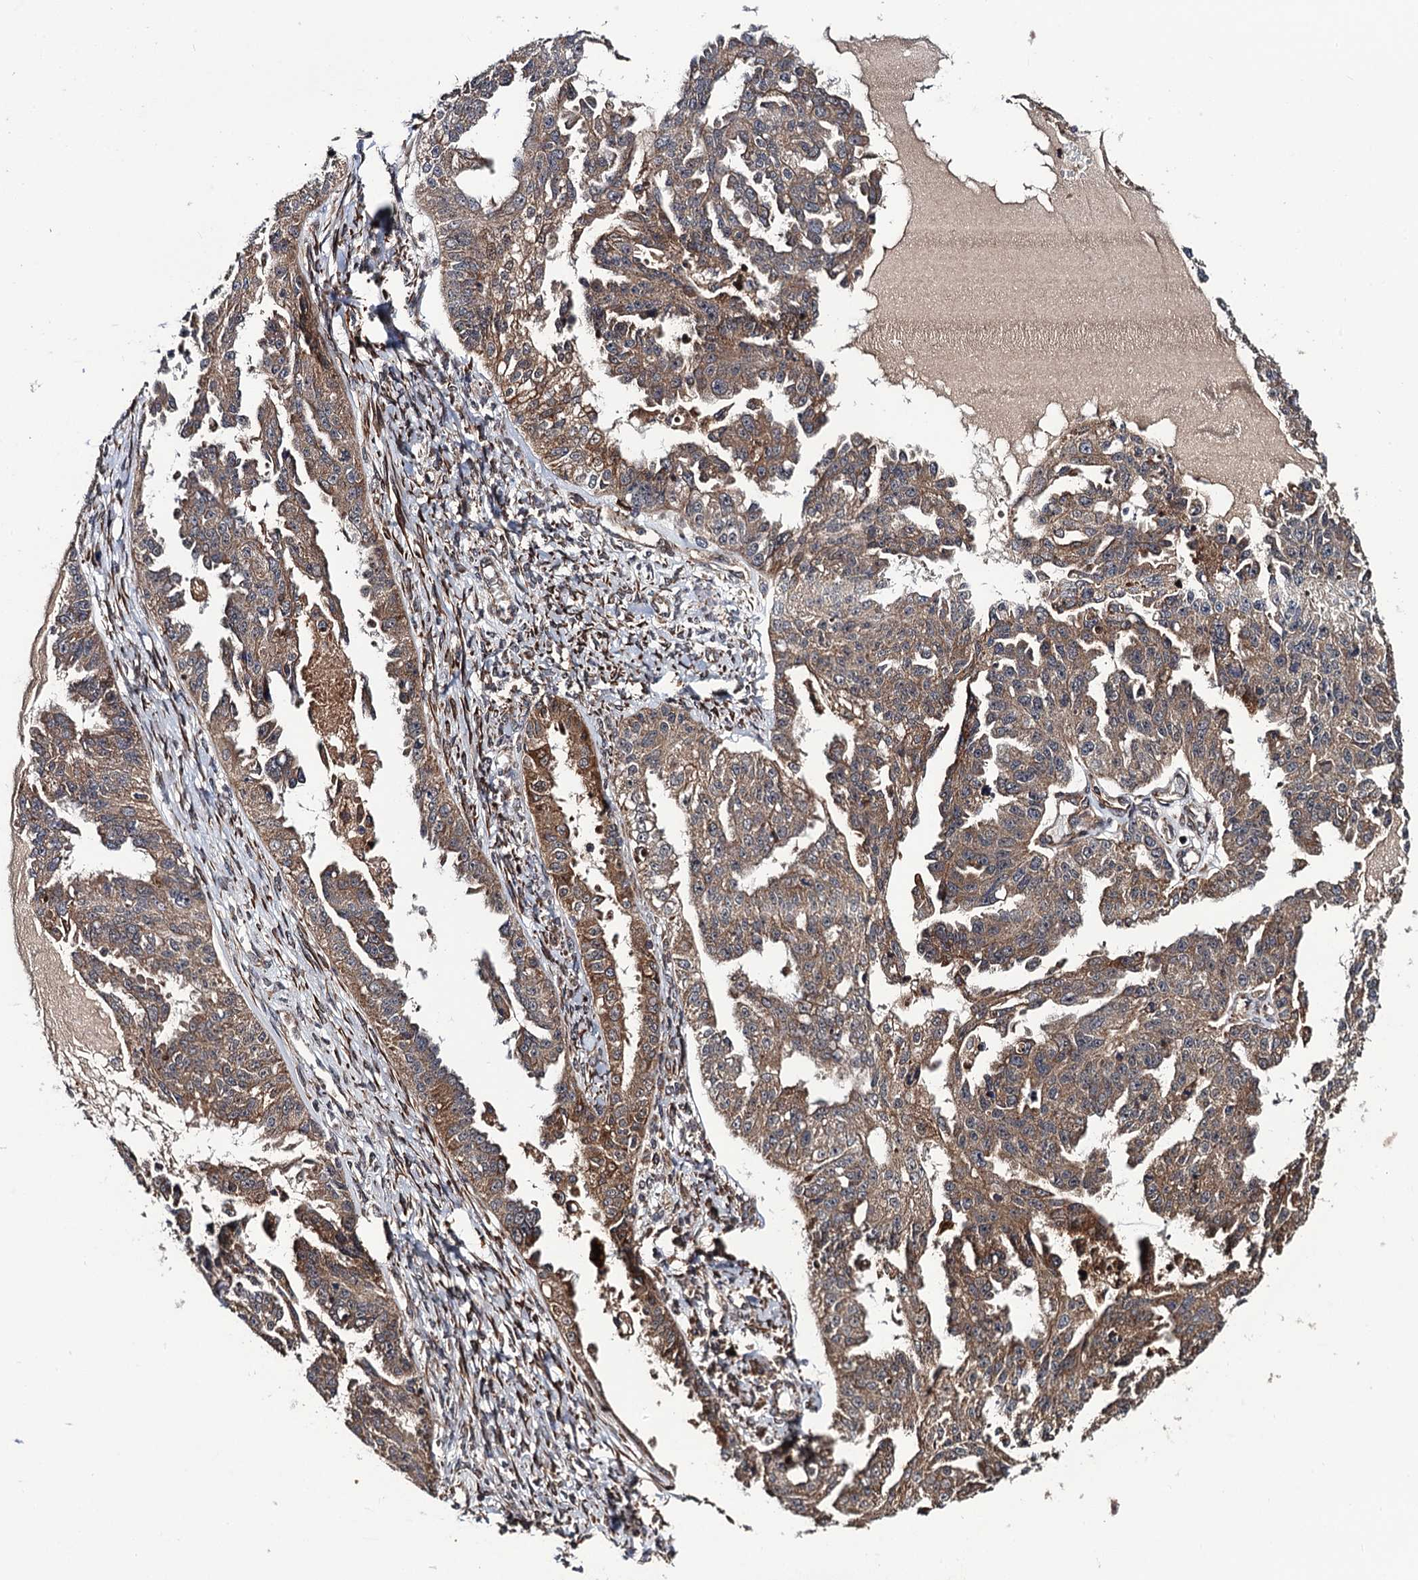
{"staining": {"intensity": "moderate", "quantity": ">75%", "location": "cytoplasmic/membranous"}, "tissue": "ovarian cancer", "cell_type": "Tumor cells", "image_type": "cancer", "snomed": [{"axis": "morphology", "description": "Cystadenocarcinoma, serous, NOS"}, {"axis": "topography", "description": "Ovary"}], "caption": "Brown immunohistochemical staining in serous cystadenocarcinoma (ovarian) demonstrates moderate cytoplasmic/membranous positivity in about >75% of tumor cells.", "gene": "FSIP1", "patient": {"sex": "female", "age": 58}}